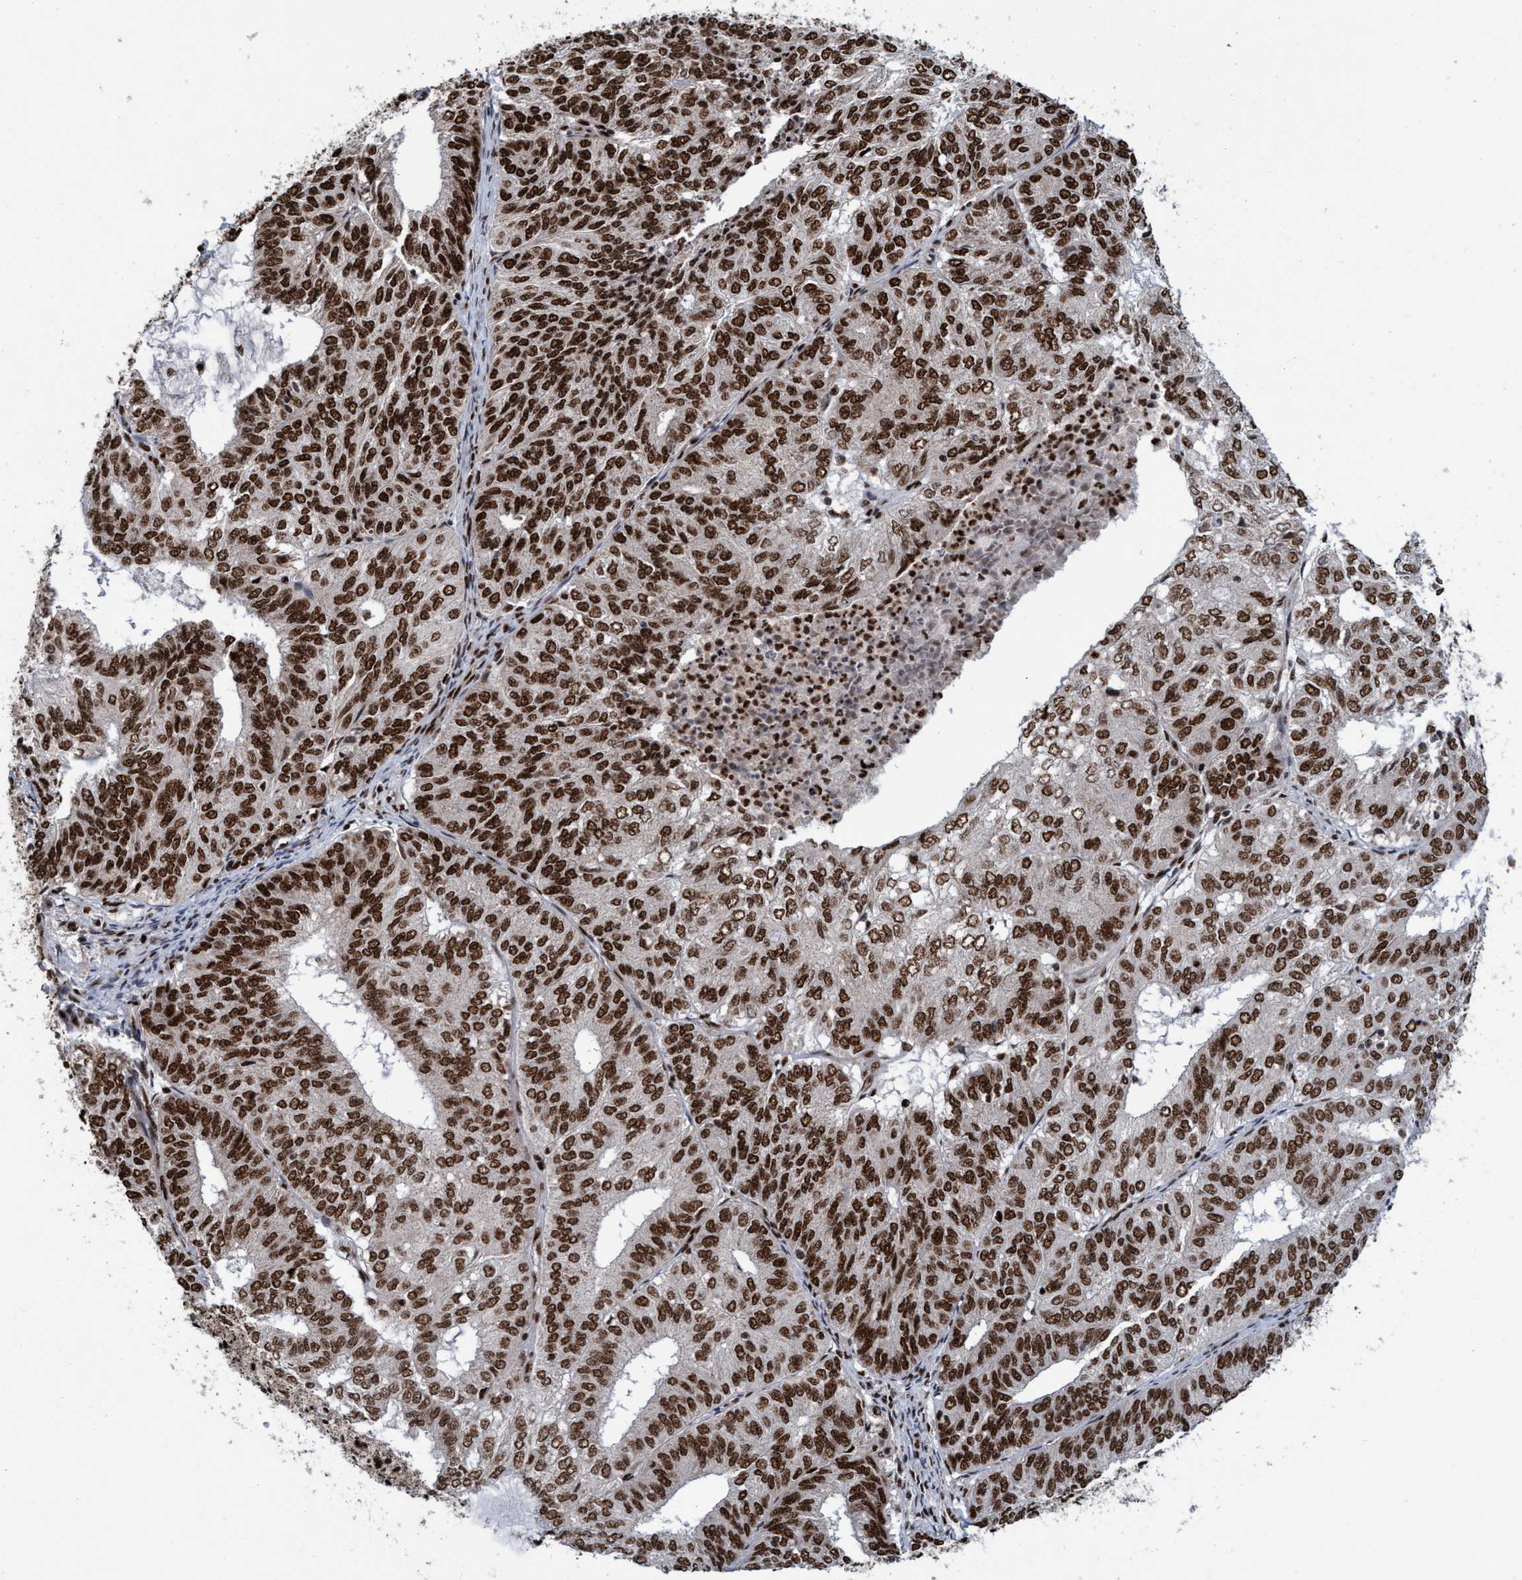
{"staining": {"intensity": "strong", "quantity": ">75%", "location": "nuclear"}, "tissue": "endometrial cancer", "cell_type": "Tumor cells", "image_type": "cancer", "snomed": [{"axis": "morphology", "description": "Adenocarcinoma, NOS"}, {"axis": "topography", "description": "Uterus"}], "caption": "The immunohistochemical stain highlights strong nuclear positivity in tumor cells of endometrial cancer (adenocarcinoma) tissue.", "gene": "TOPBP1", "patient": {"sex": "female", "age": 60}}